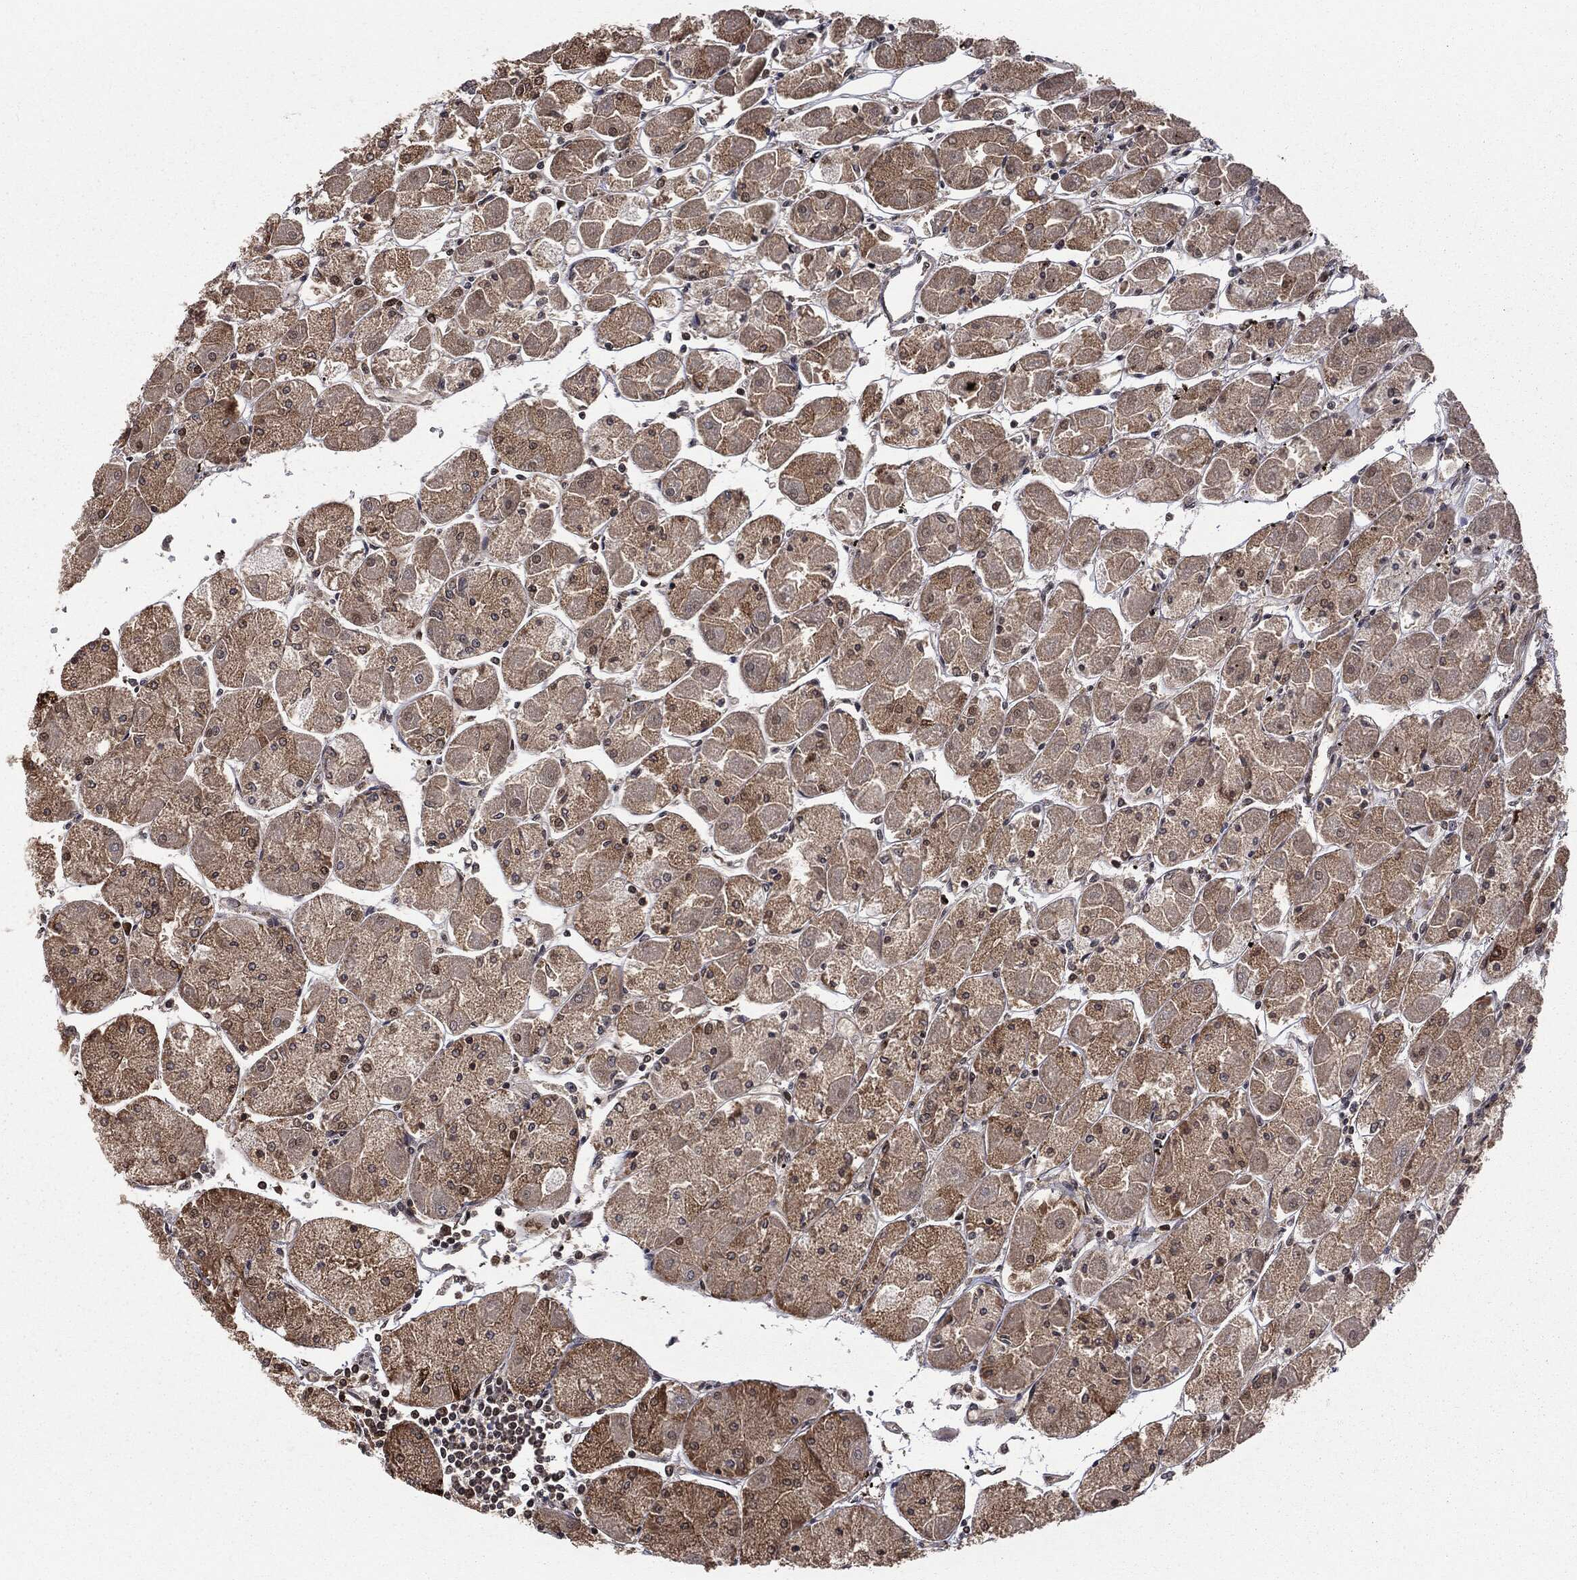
{"staining": {"intensity": "strong", "quantity": "25%-75%", "location": "nuclear"}, "tissue": "stomach", "cell_type": "Glandular cells", "image_type": "normal", "snomed": [{"axis": "morphology", "description": "Normal tissue, NOS"}, {"axis": "topography", "description": "Stomach"}], "caption": "IHC of normal stomach reveals high levels of strong nuclear staining in approximately 25%-75% of glandular cells.", "gene": "JMJD6", "patient": {"sex": "male", "age": 70}}